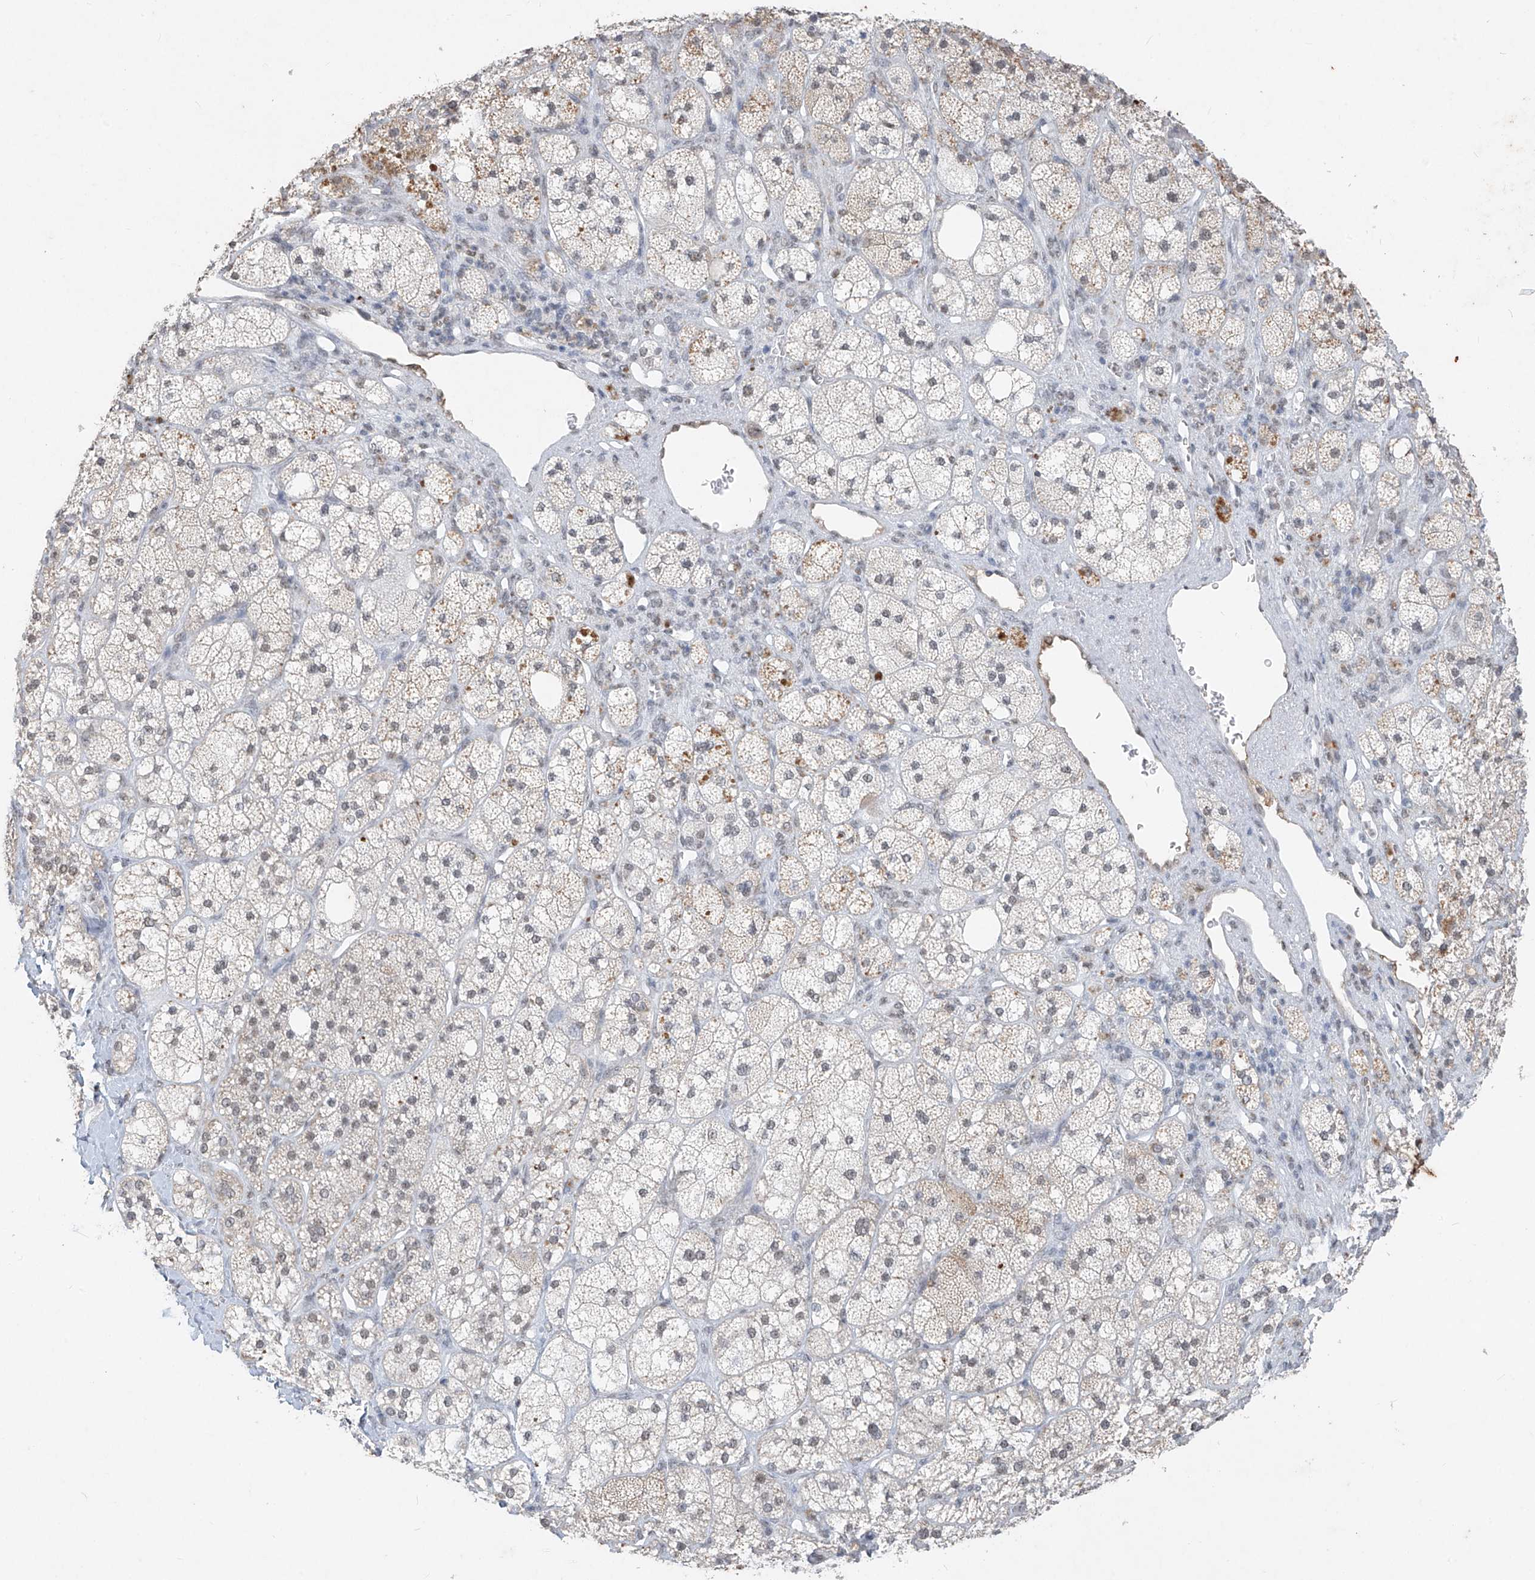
{"staining": {"intensity": "negative", "quantity": "none", "location": "none"}, "tissue": "adrenal gland", "cell_type": "Glandular cells", "image_type": "normal", "snomed": [{"axis": "morphology", "description": "Normal tissue, NOS"}, {"axis": "topography", "description": "Adrenal gland"}], "caption": "Histopathology image shows no significant protein positivity in glandular cells of benign adrenal gland.", "gene": "TFEC", "patient": {"sex": "male", "age": 61}}